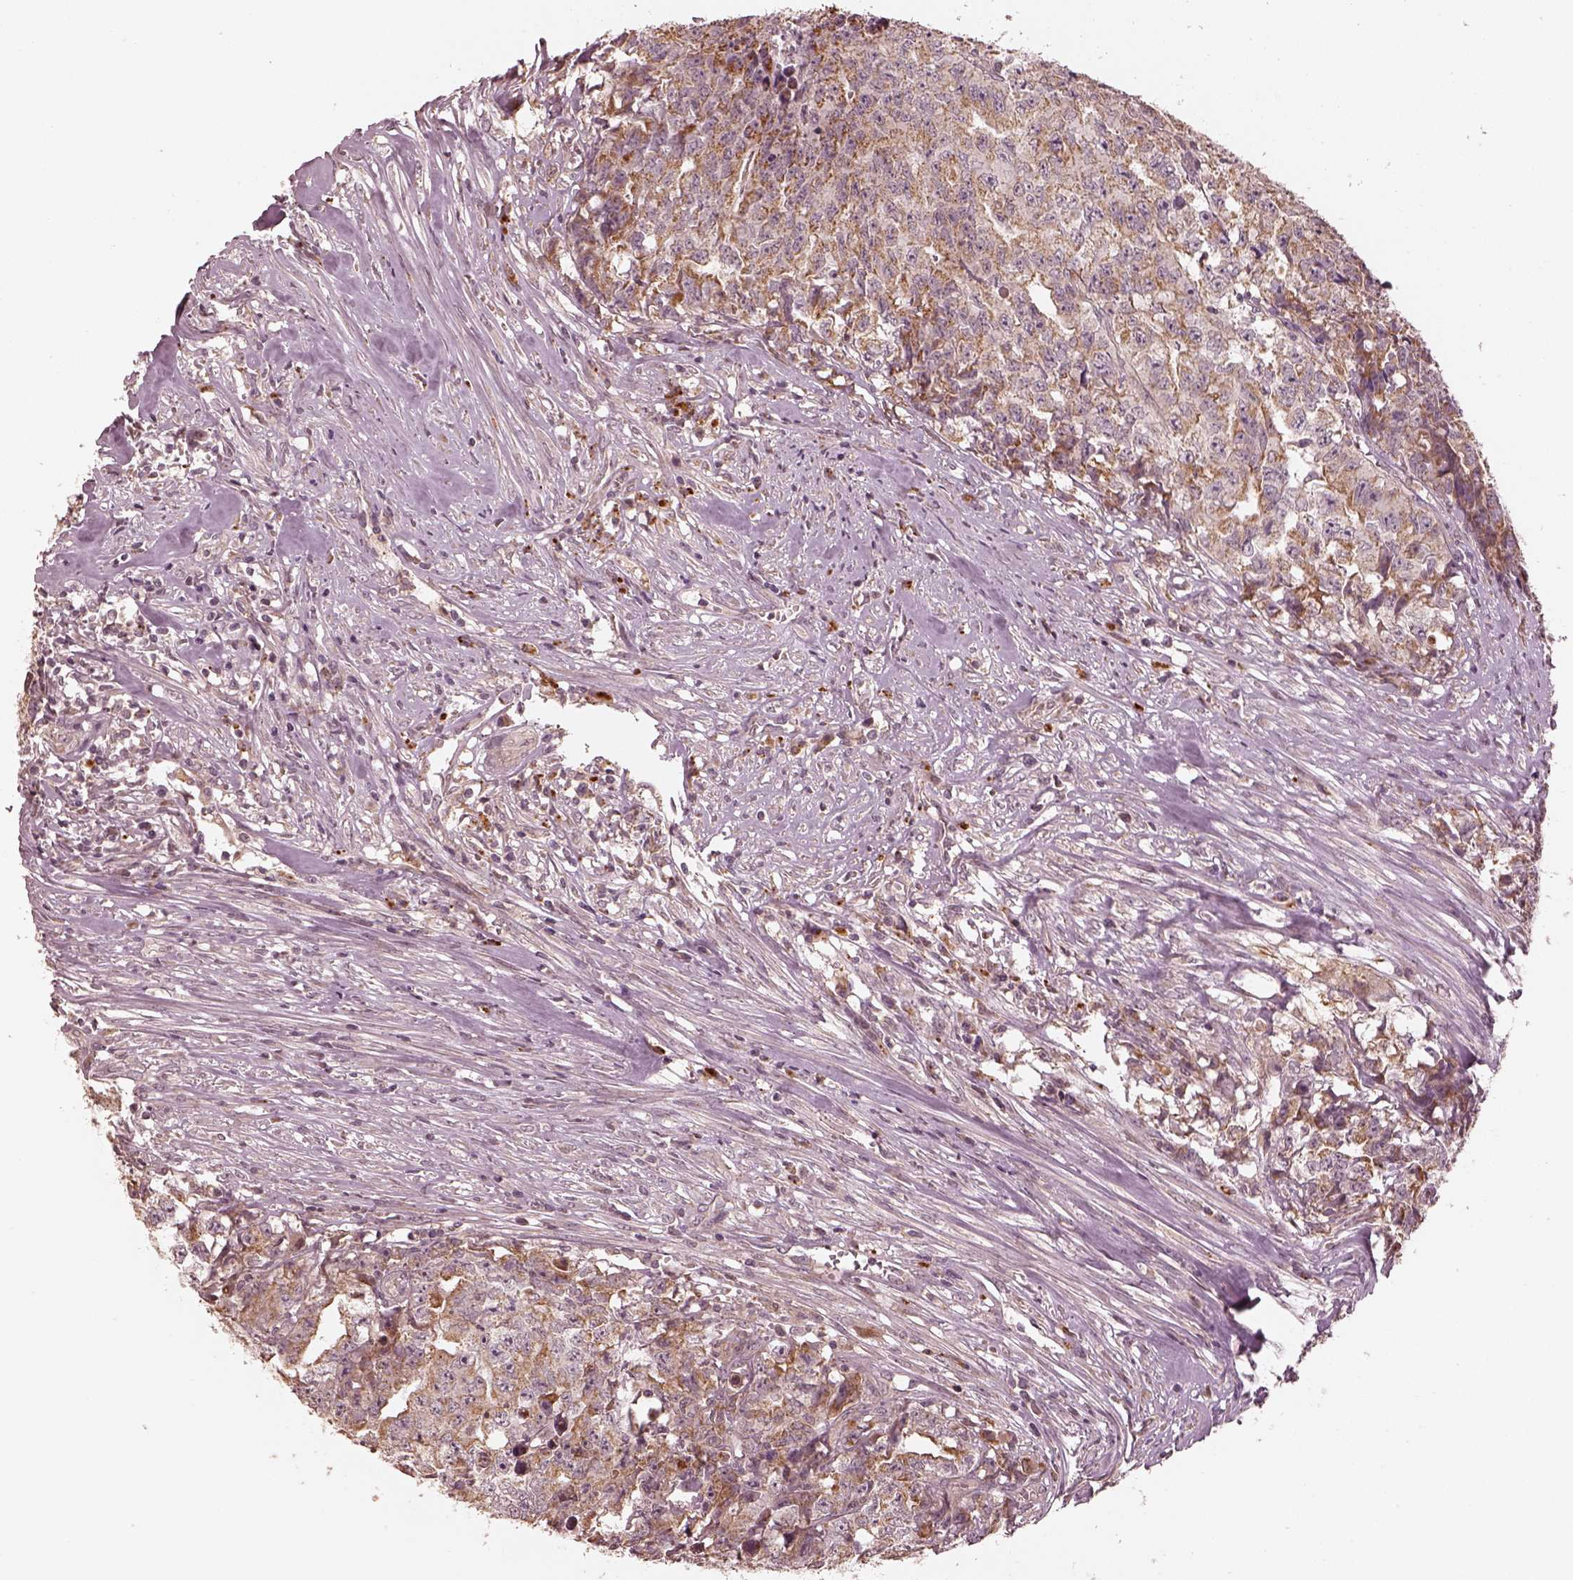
{"staining": {"intensity": "moderate", "quantity": "25%-75%", "location": "cytoplasmic/membranous"}, "tissue": "testis cancer", "cell_type": "Tumor cells", "image_type": "cancer", "snomed": [{"axis": "morphology", "description": "Carcinoma, Embryonal, NOS"}, {"axis": "morphology", "description": "Teratoma, malignant, NOS"}, {"axis": "topography", "description": "Testis"}], "caption": "Protein analysis of testis embryonal carcinoma tissue reveals moderate cytoplasmic/membranous positivity in approximately 25%-75% of tumor cells. The staining was performed using DAB, with brown indicating positive protein expression. Nuclei are stained blue with hematoxylin.", "gene": "SLC25A46", "patient": {"sex": "male", "age": 24}}